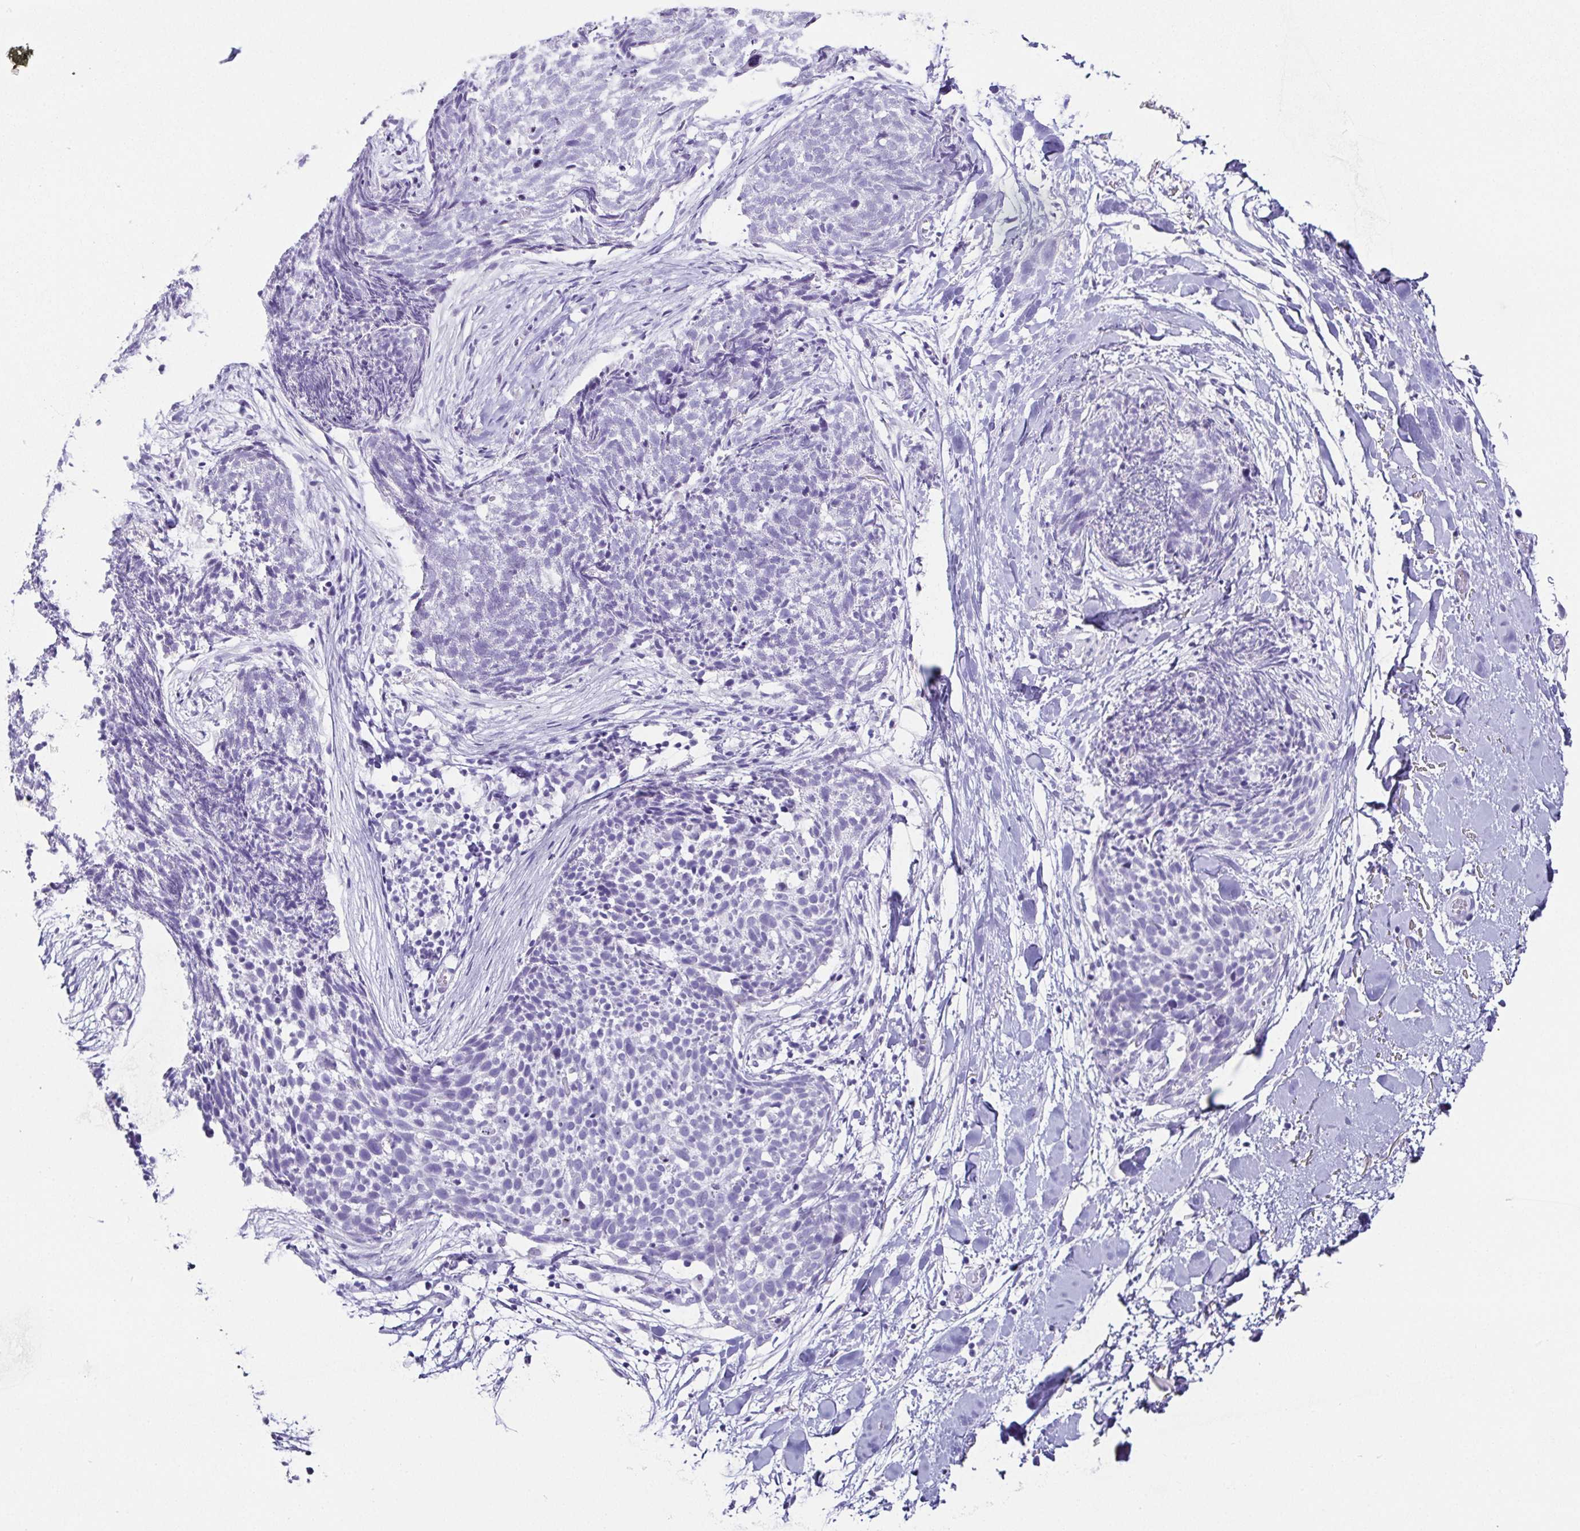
{"staining": {"intensity": "negative", "quantity": "none", "location": "none"}, "tissue": "skin cancer", "cell_type": "Tumor cells", "image_type": "cancer", "snomed": [{"axis": "morphology", "description": "Squamous cell carcinoma, NOS"}, {"axis": "topography", "description": "Skin"}, {"axis": "topography", "description": "Vulva"}], "caption": "Squamous cell carcinoma (skin) stained for a protein using IHC exhibits no expression tumor cells.", "gene": "ESX1", "patient": {"sex": "female", "age": 75}}